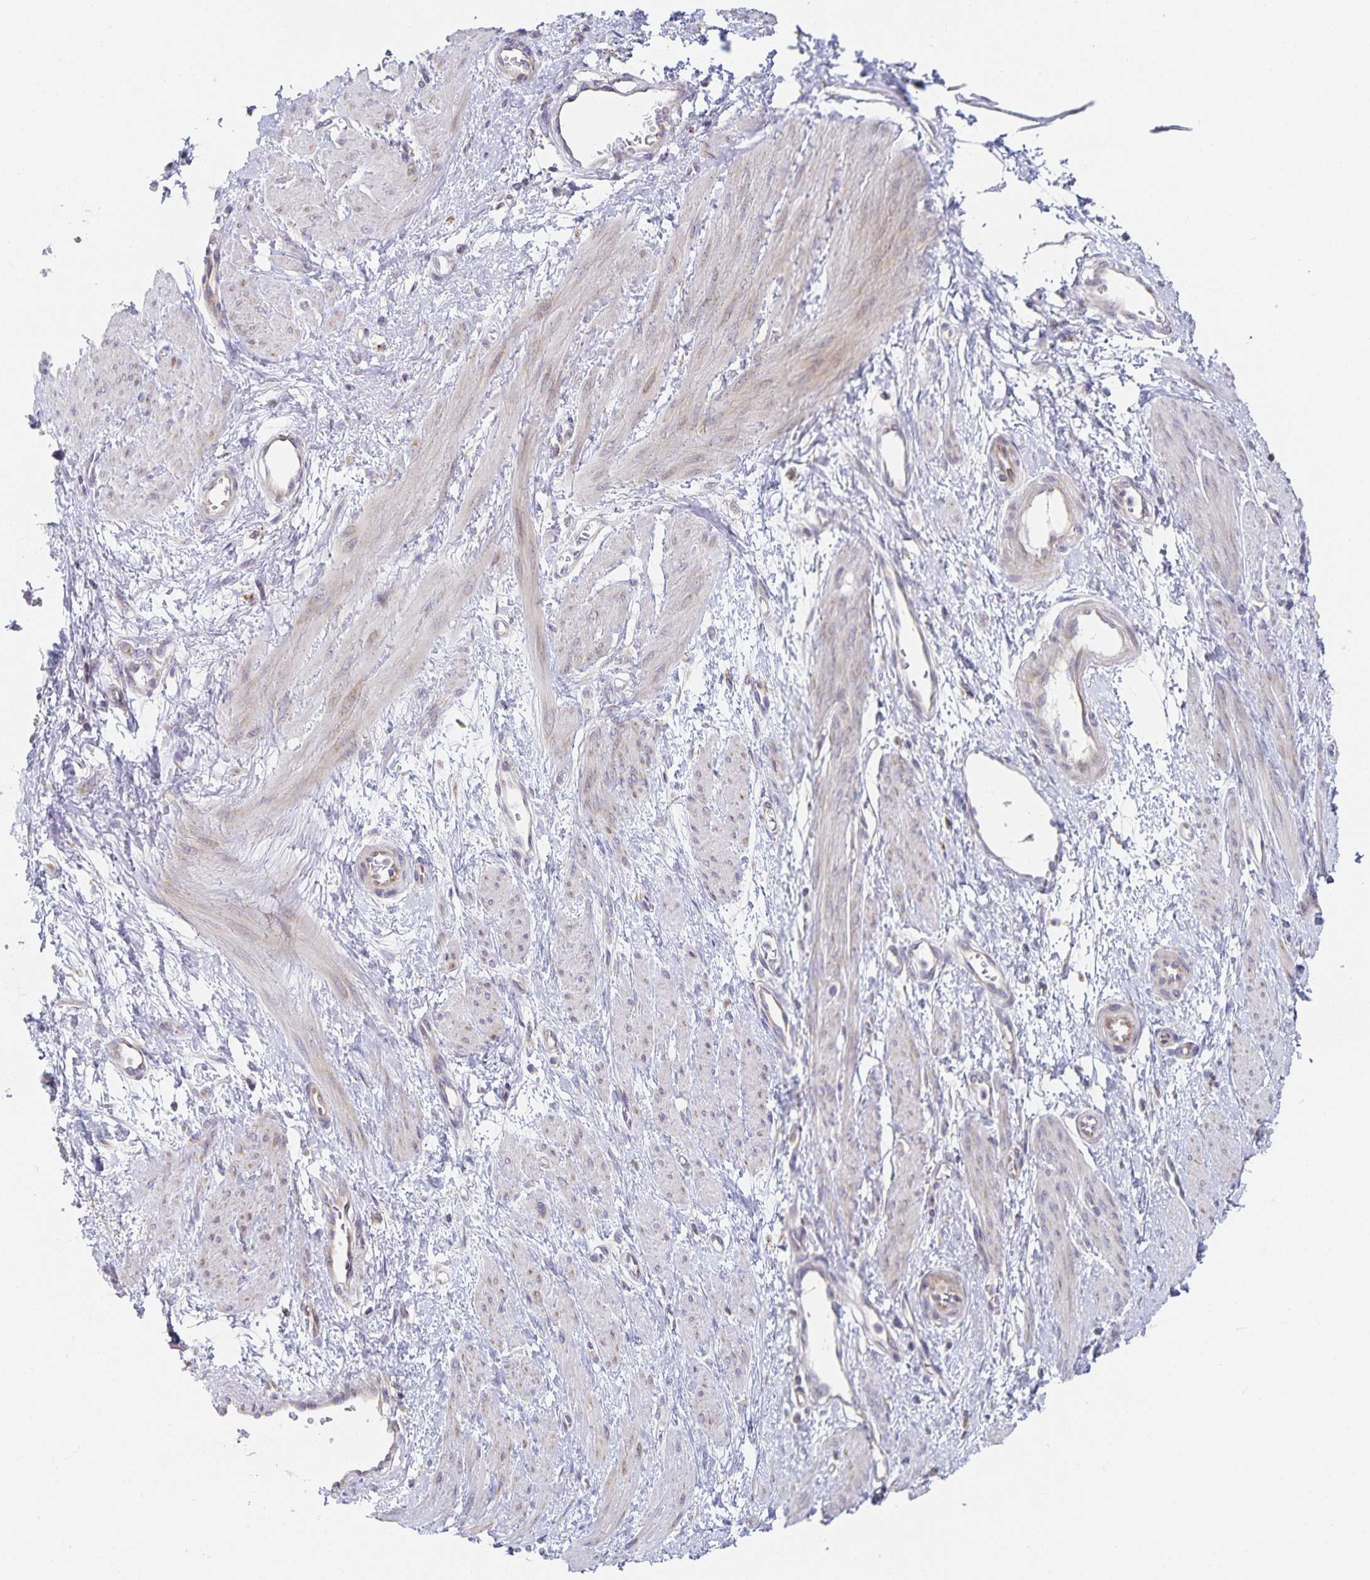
{"staining": {"intensity": "weak", "quantity": "<25%", "location": "cytoplasmic/membranous"}, "tissue": "smooth muscle", "cell_type": "Smooth muscle cells", "image_type": "normal", "snomed": [{"axis": "morphology", "description": "Normal tissue, NOS"}, {"axis": "topography", "description": "Smooth muscle"}, {"axis": "topography", "description": "Uterus"}], "caption": "IHC image of normal smooth muscle: smooth muscle stained with DAB demonstrates no significant protein positivity in smooth muscle cells. The staining is performed using DAB (3,3'-diaminobenzidine) brown chromogen with nuclei counter-stained in using hematoxylin.", "gene": "NOMO1", "patient": {"sex": "female", "age": 39}}